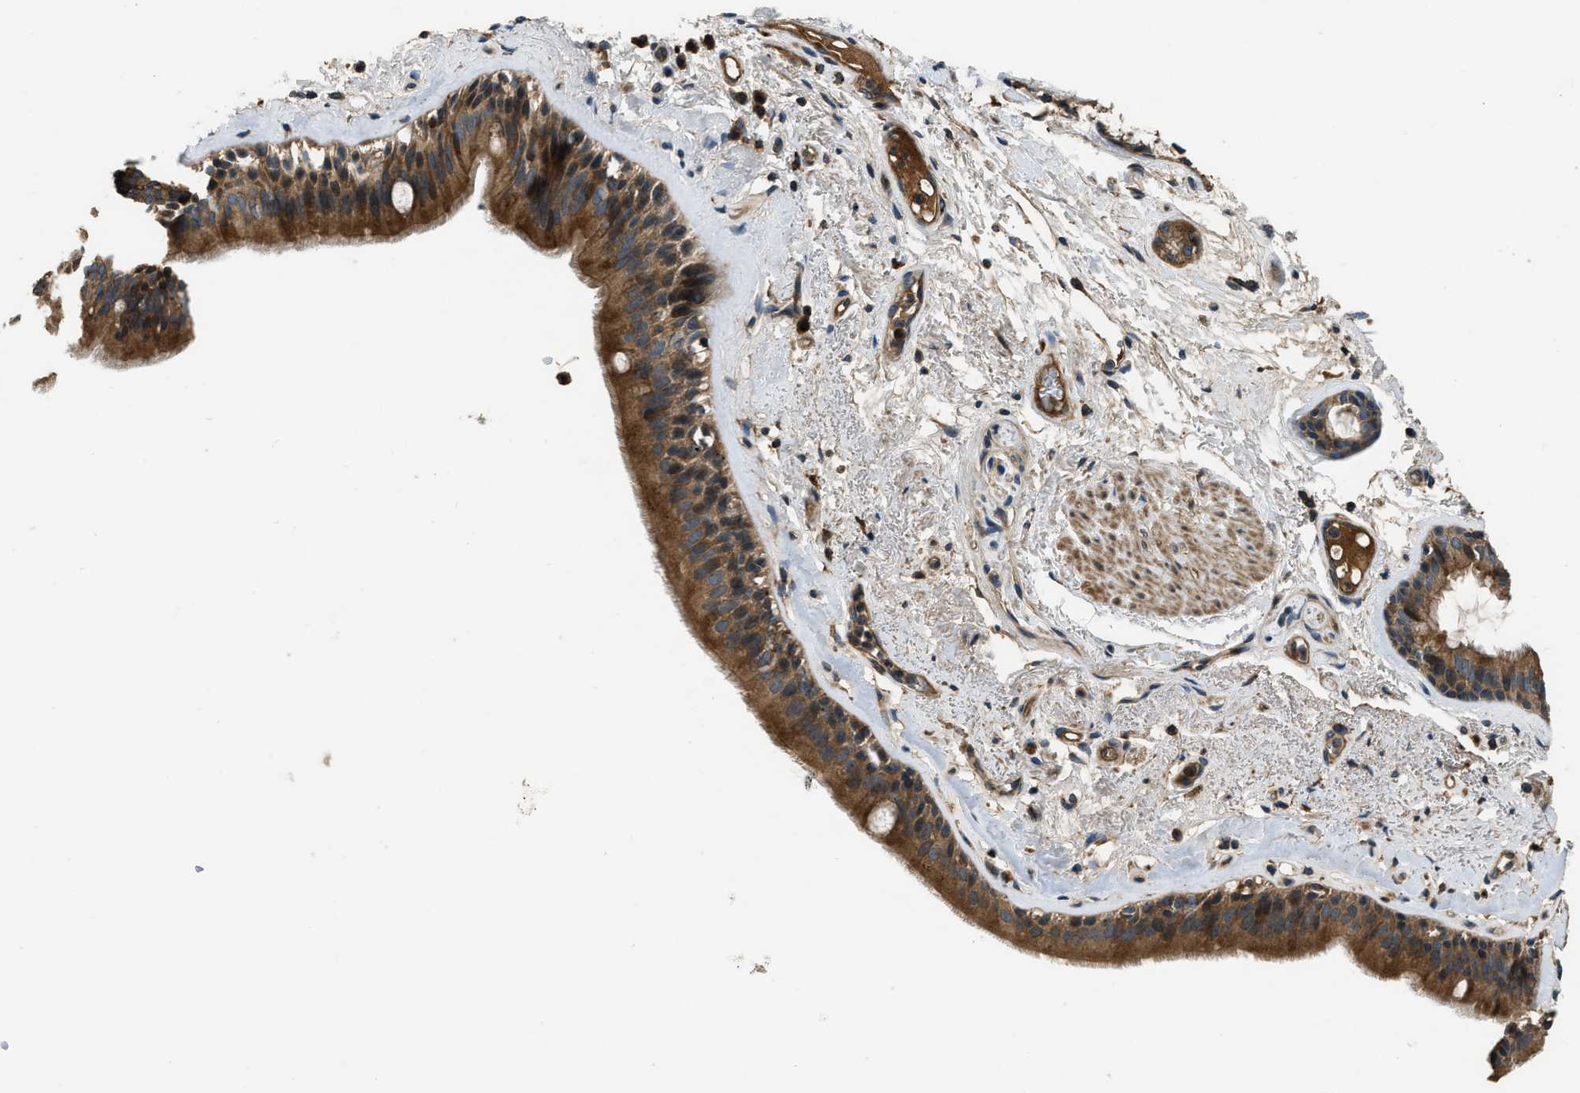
{"staining": {"intensity": "strong", "quantity": ">75%", "location": "cytoplasmic/membranous"}, "tissue": "bronchus", "cell_type": "Respiratory epithelial cells", "image_type": "normal", "snomed": [{"axis": "morphology", "description": "Normal tissue, NOS"}, {"axis": "topography", "description": "Cartilage tissue"}], "caption": "Respiratory epithelial cells demonstrate high levels of strong cytoplasmic/membranous positivity in about >75% of cells in normal human bronchus.", "gene": "GGH", "patient": {"sex": "female", "age": 63}}